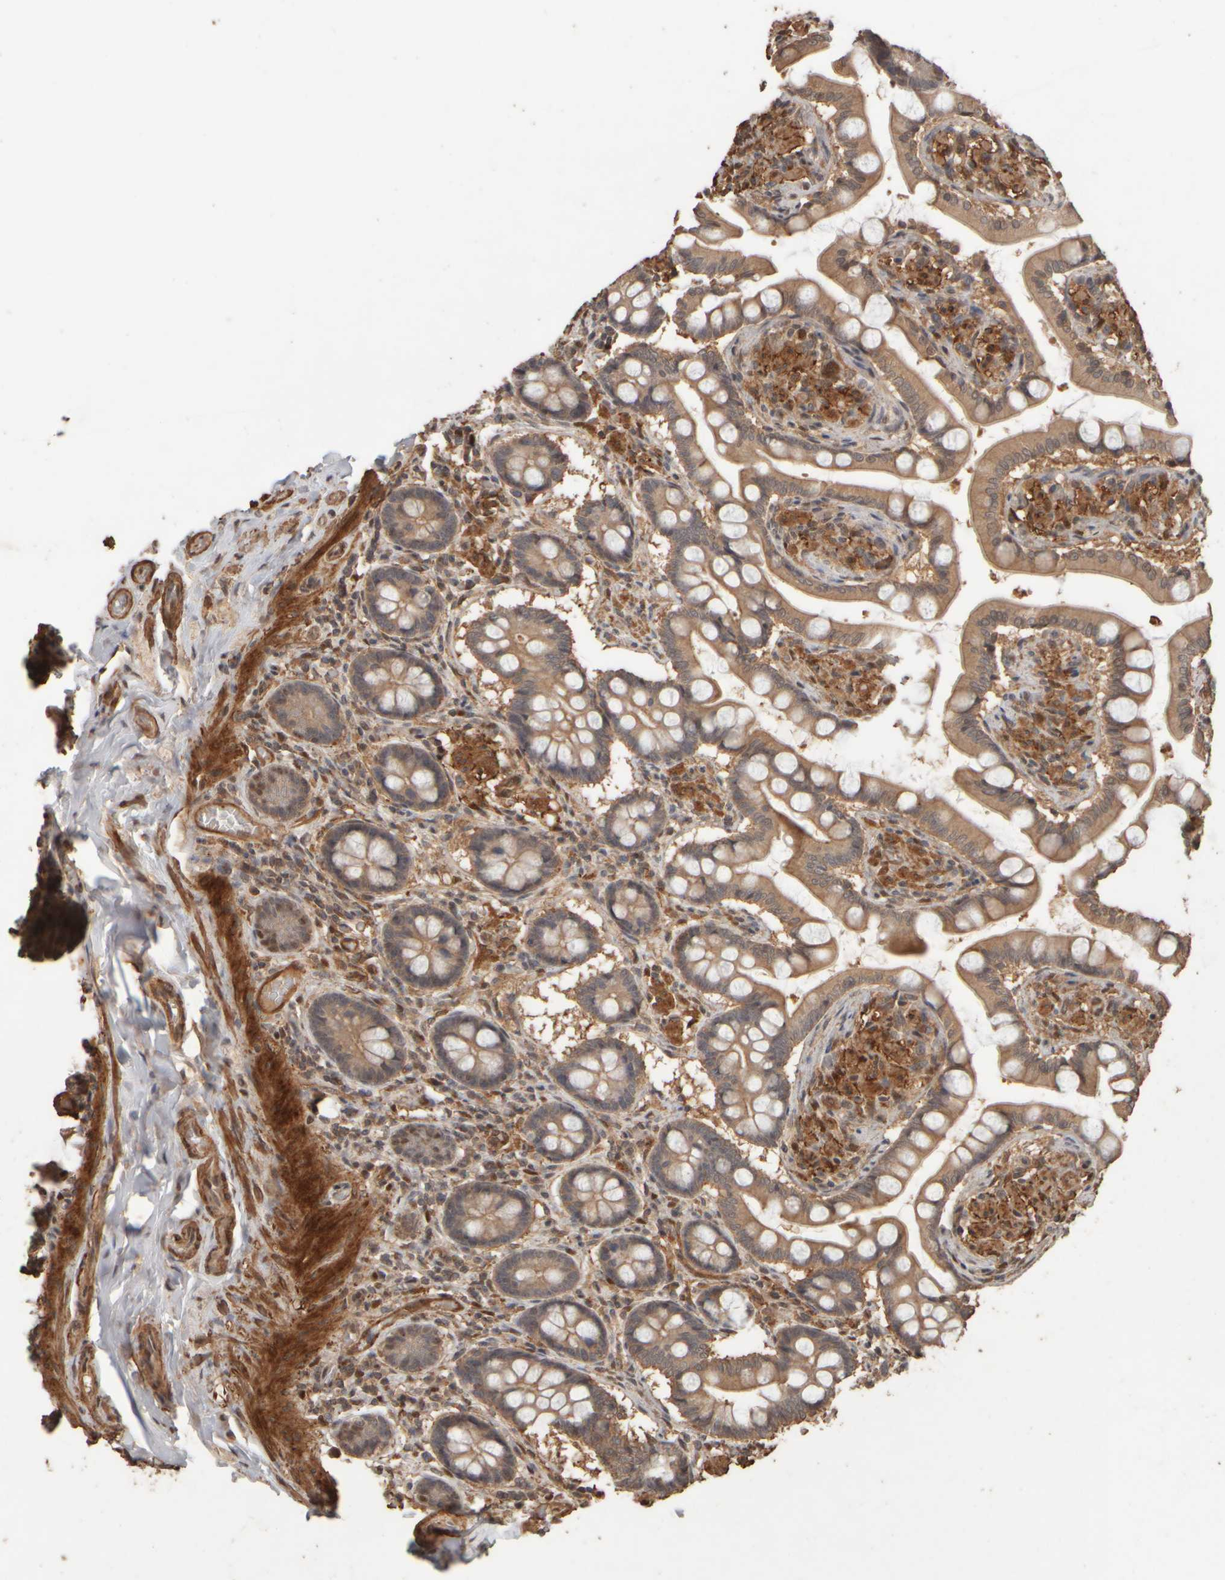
{"staining": {"intensity": "moderate", "quantity": ">75%", "location": "cytoplasmic/membranous,nuclear"}, "tissue": "small intestine", "cell_type": "Glandular cells", "image_type": "normal", "snomed": [{"axis": "morphology", "description": "Normal tissue, NOS"}, {"axis": "topography", "description": "Small intestine"}], "caption": "This micrograph displays immunohistochemistry (IHC) staining of normal human small intestine, with medium moderate cytoplasmic/membranous,nuclear expression in about >75% of glandular cells.", "gene": "SPHK1", "patient": {"sex": "male", "age": 41}}